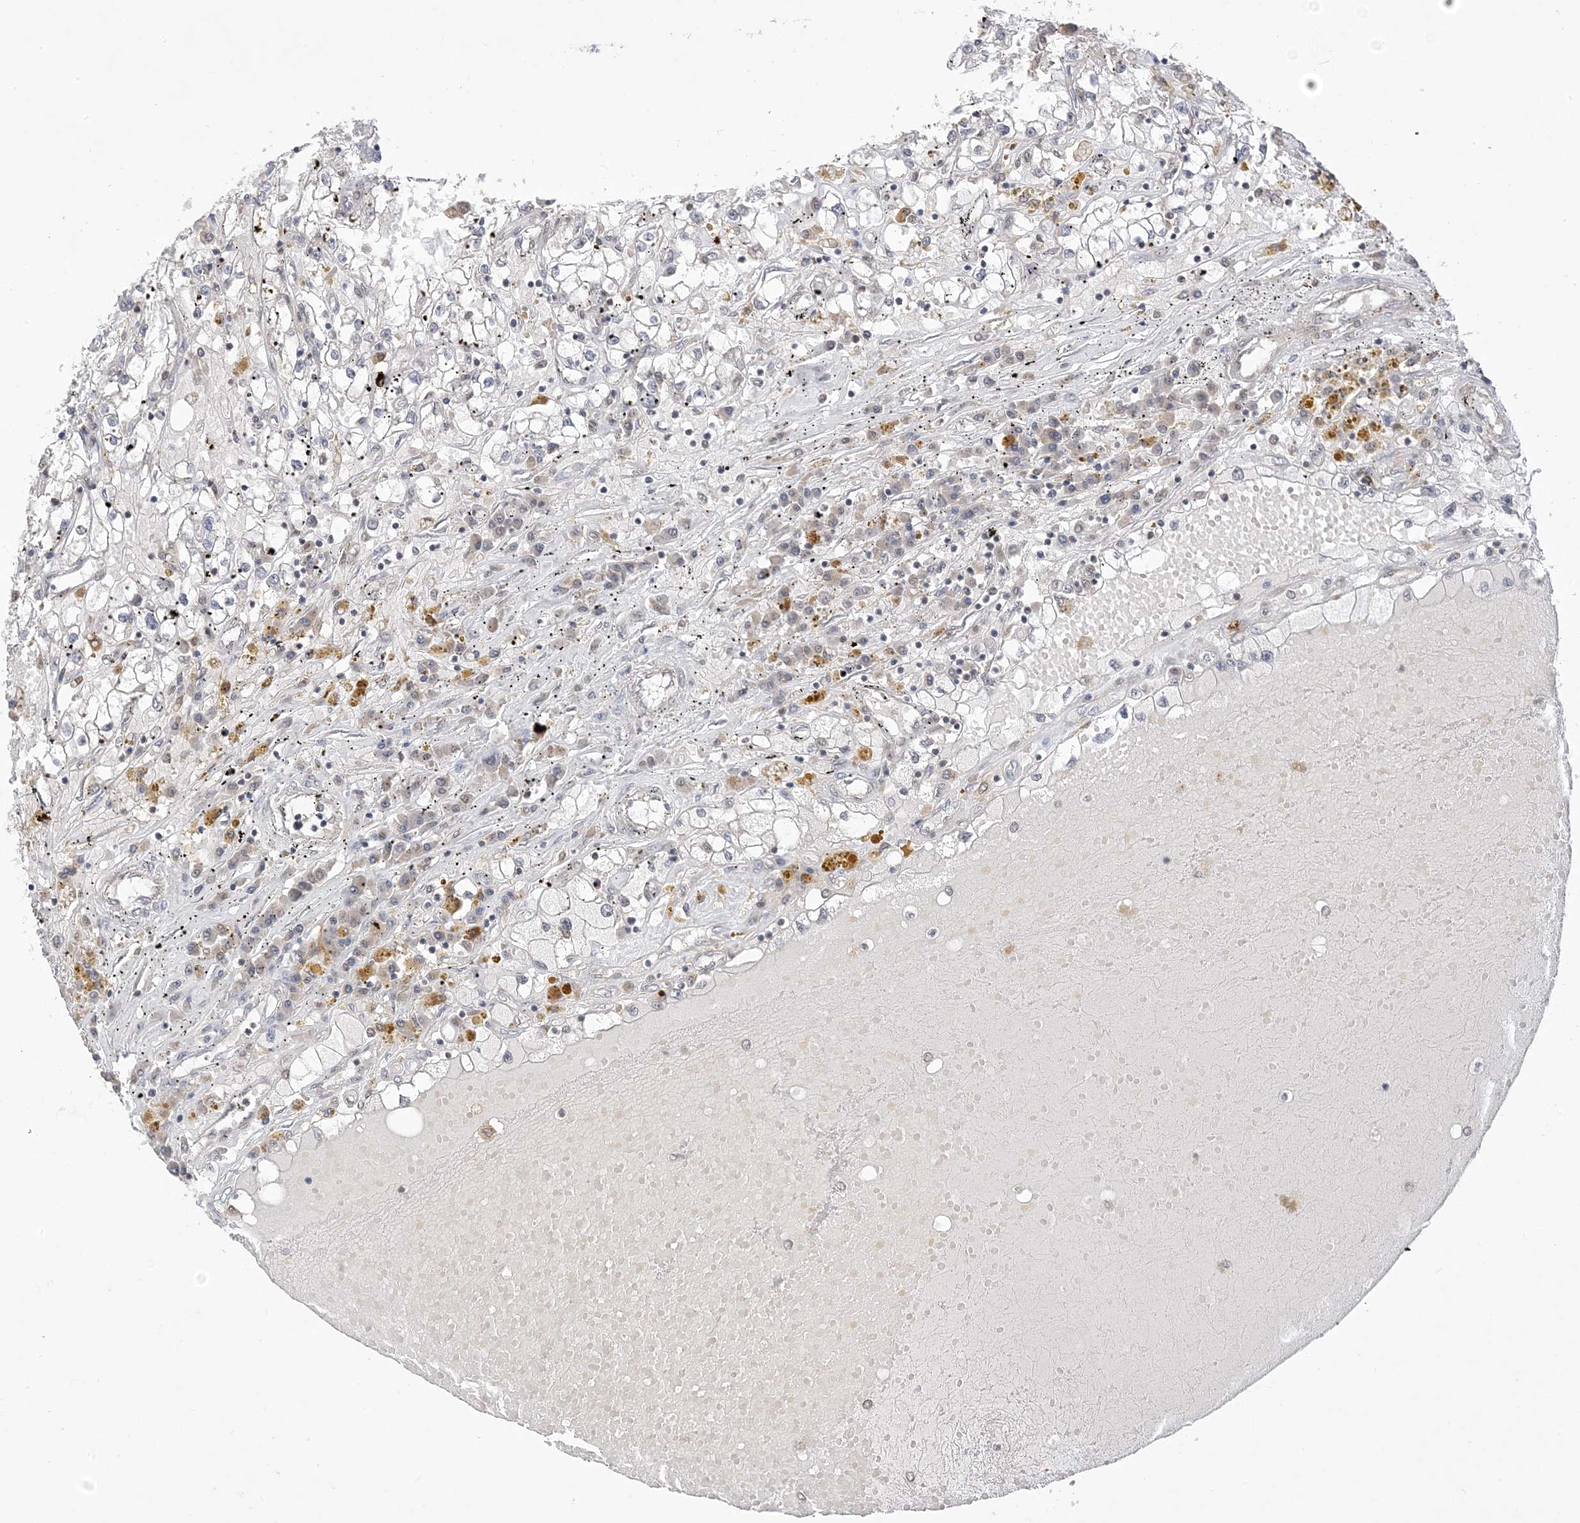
{"staining": {"intensity": "negative", "quantity": "none", "location": "none"}, "tissue": "renal cancer", "cell_type": "Tumor cells", "image_type": "cancer", "snomed": [{"axis": "morphology", "description": "Adenocarcinoma, NOS"}, {"axis": "topography", "description": "Kidney"}], "caption": "This histopathology image is of renal adenocarcinoma stained with IHC to label a protein in brown with the nuclei are counter-stained blue. There is no positivity in tumor cells.", "gene": "RANBP9", "patient": {"sex": "male", "age": 56}}